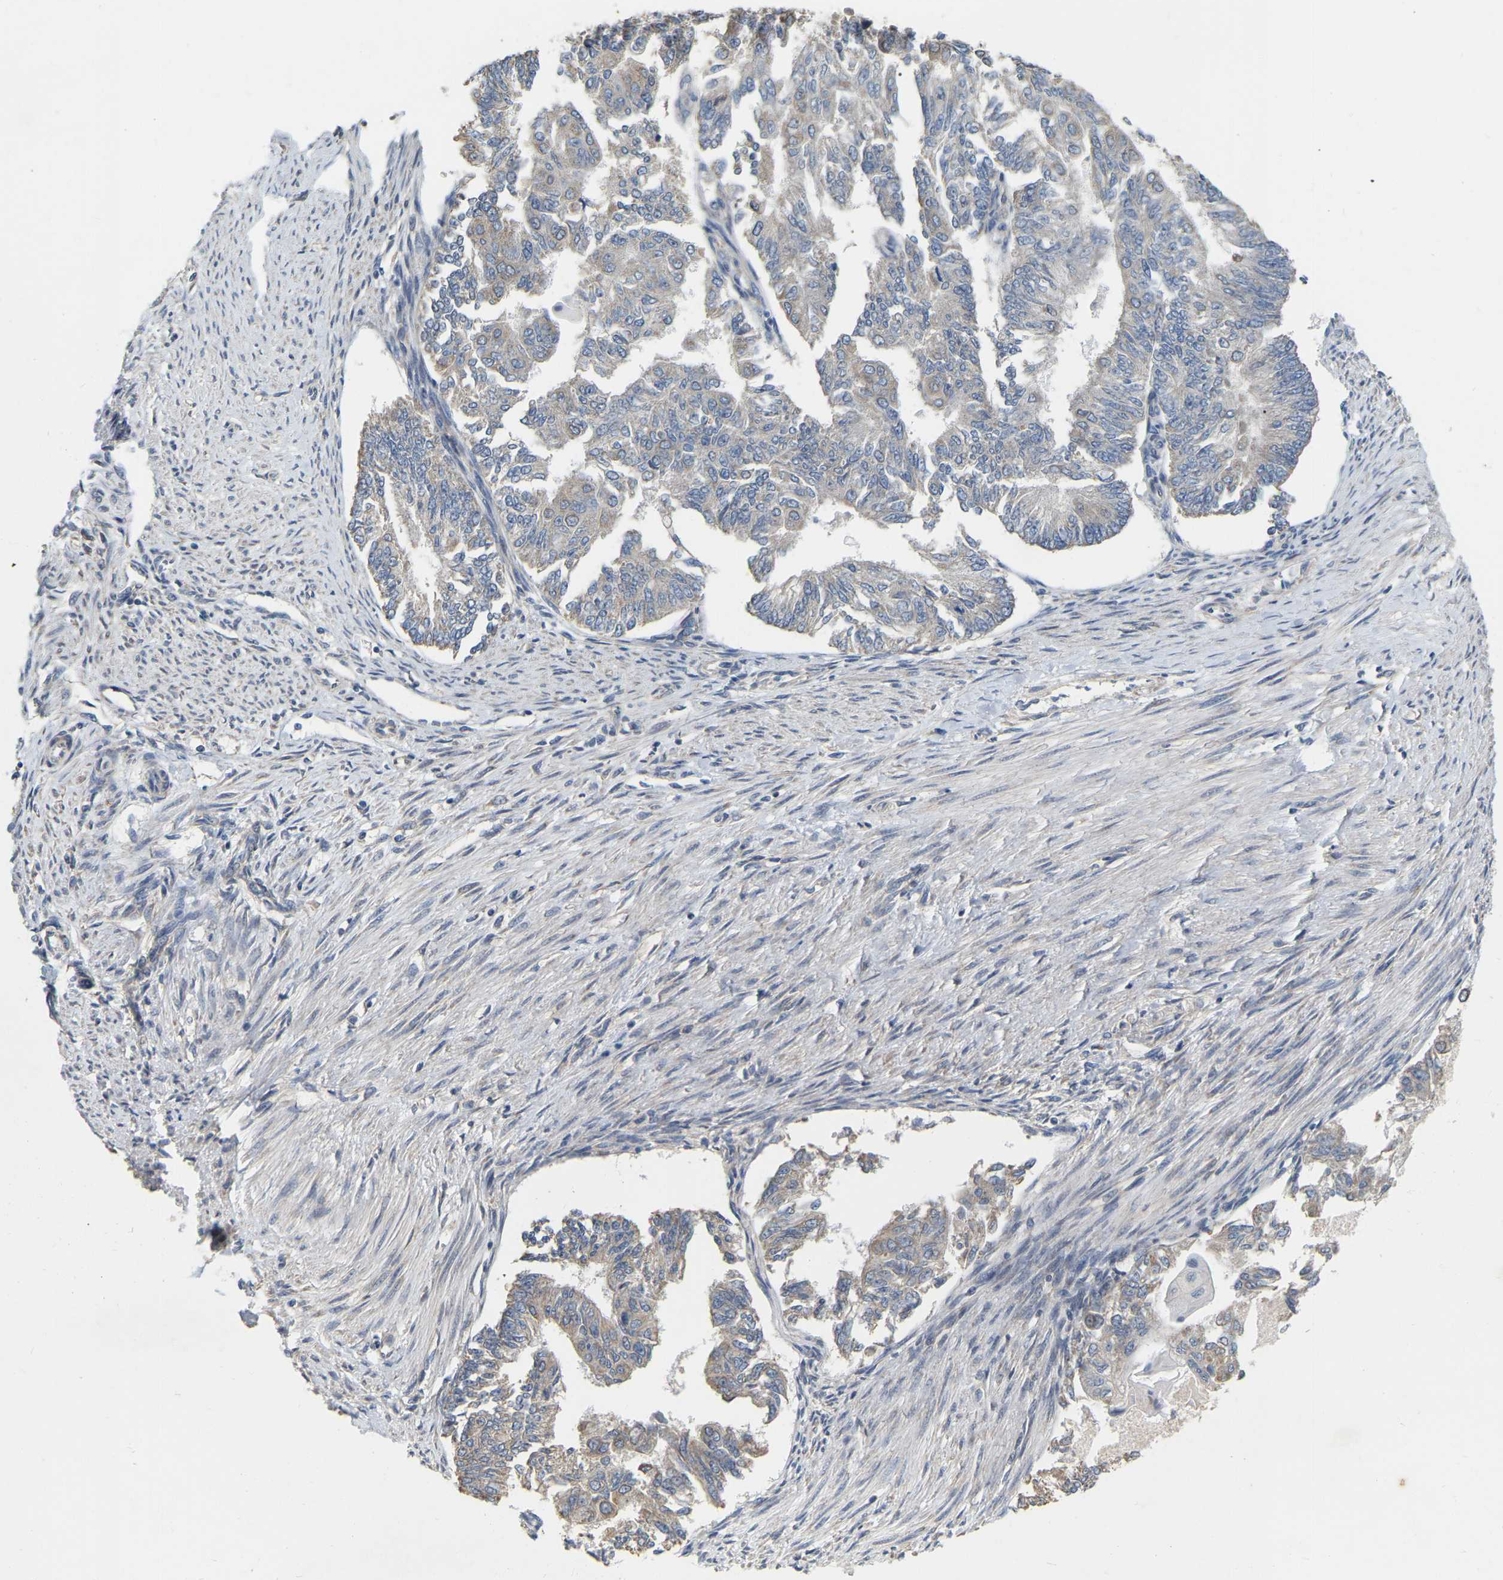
{"staining": {"intensity": "weak", "quantity": "<25%", "location": "cytoplasmic/membranous"}, "tissue": "endometrial cancer", "cell_type": "Tumor cells", "image_type": "cancer", "snomed": [{"axis": "morphology", "description": "Adenocarcinoma, NOS"}, {"axis": "topography", "description": "Endometrium"}], "caption": "Protein analysis of endometrial adenocarcinoma demonstrates no significant positivity in tumor cells. (Brightfield microscopy of DAB IHC at high magnification).", "gene": "SSH1", "patient": {"sex": "female", "age": 32}}